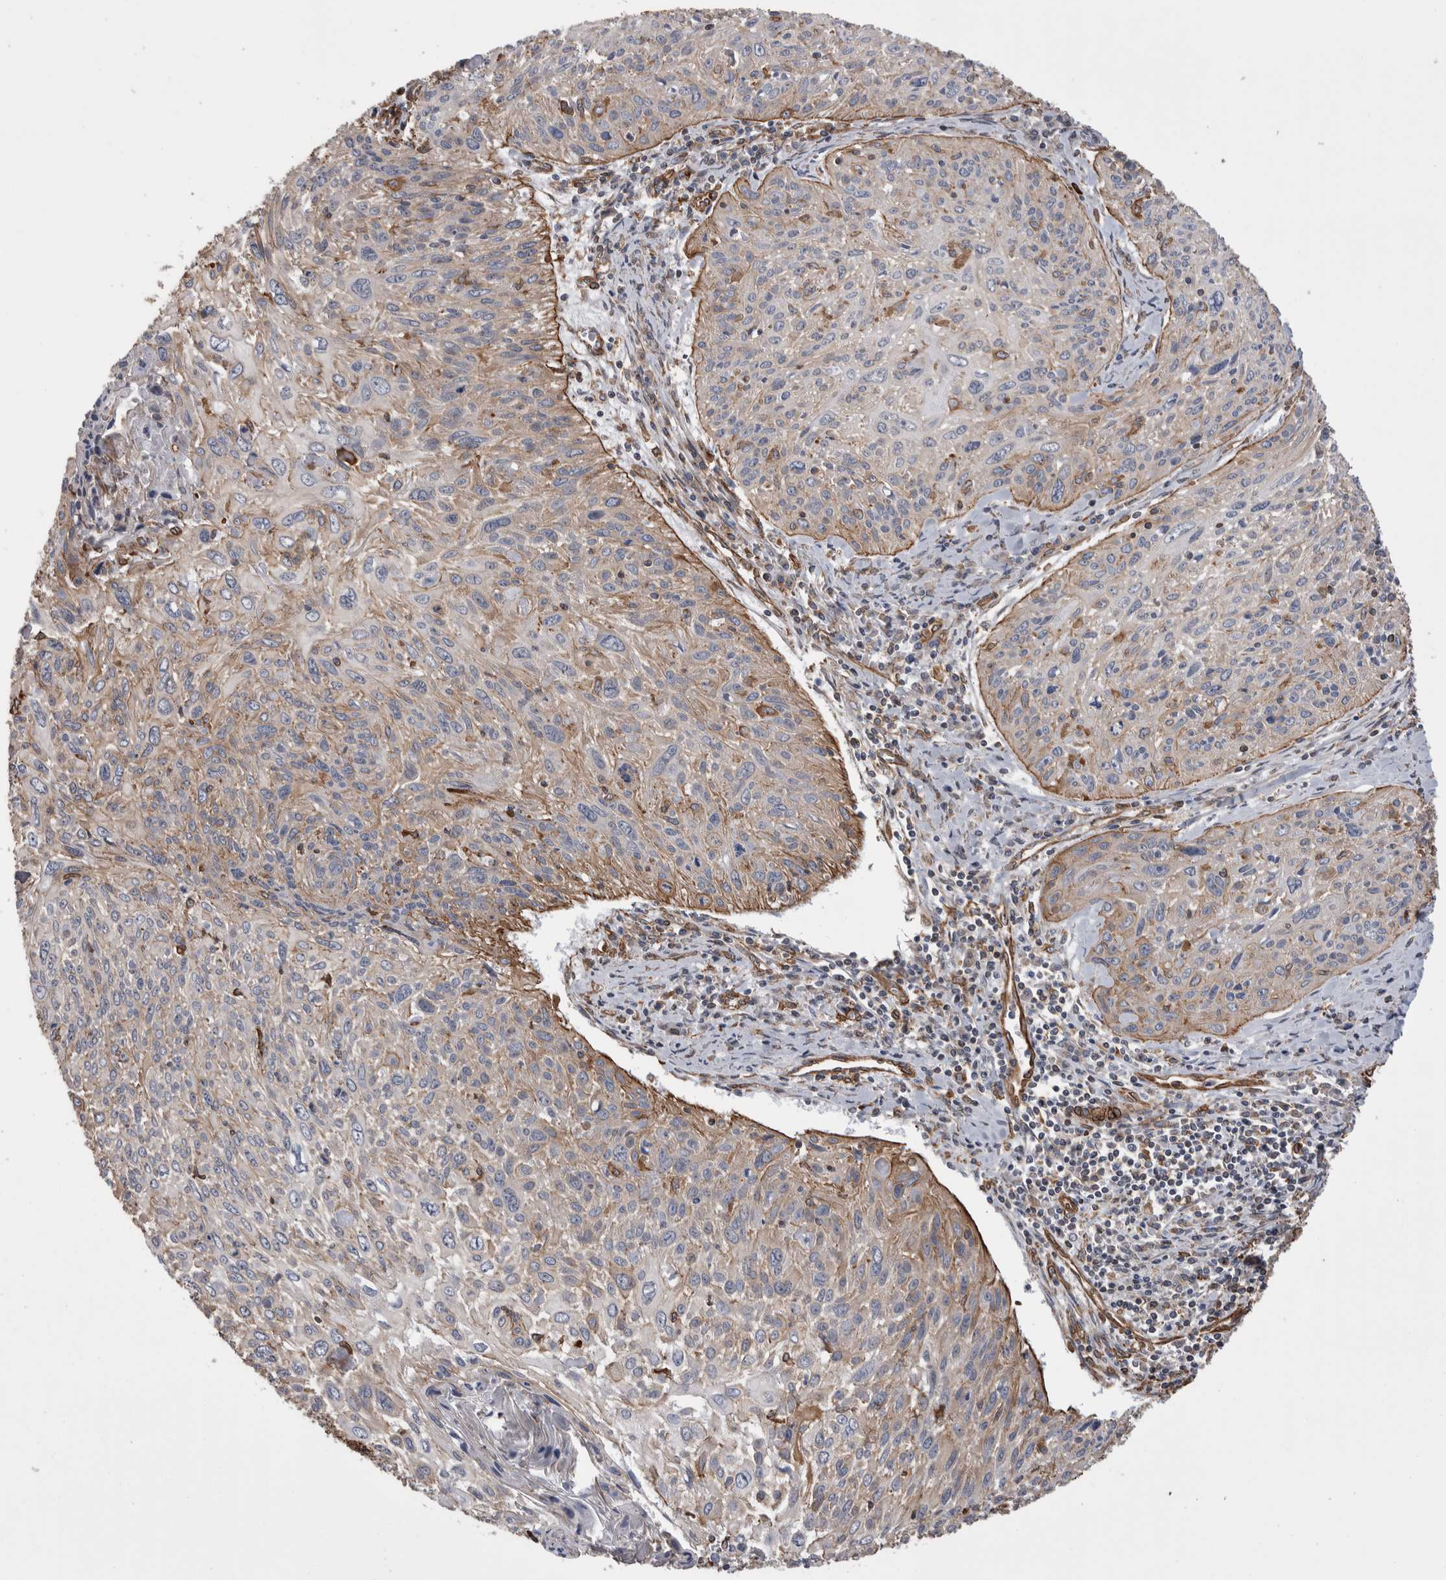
{"staining": {"intensity": "moderate", "quantity": "25%-75%", "location": "cytoplasmic/membranous"}, "tissue": "cervical cancer", "cell_type": "Tumor cells", "image_type": "cancer", "snomed": [{"axis": "morphology", "description": "Squamous cell carcinoma, NOS"}, {"axis": "topography", "description": "Cervix"}], "caption": "IHC micrograph of cervical cancer (squamous cell carcinoma) stained for a protein (brown), which displays medium levels of moderate cytoplasmic/membranous expression in approximately 25%-75% of tumor cells.", "gene": "KIF12", "patient": {"sex": "female", "age": 51}}